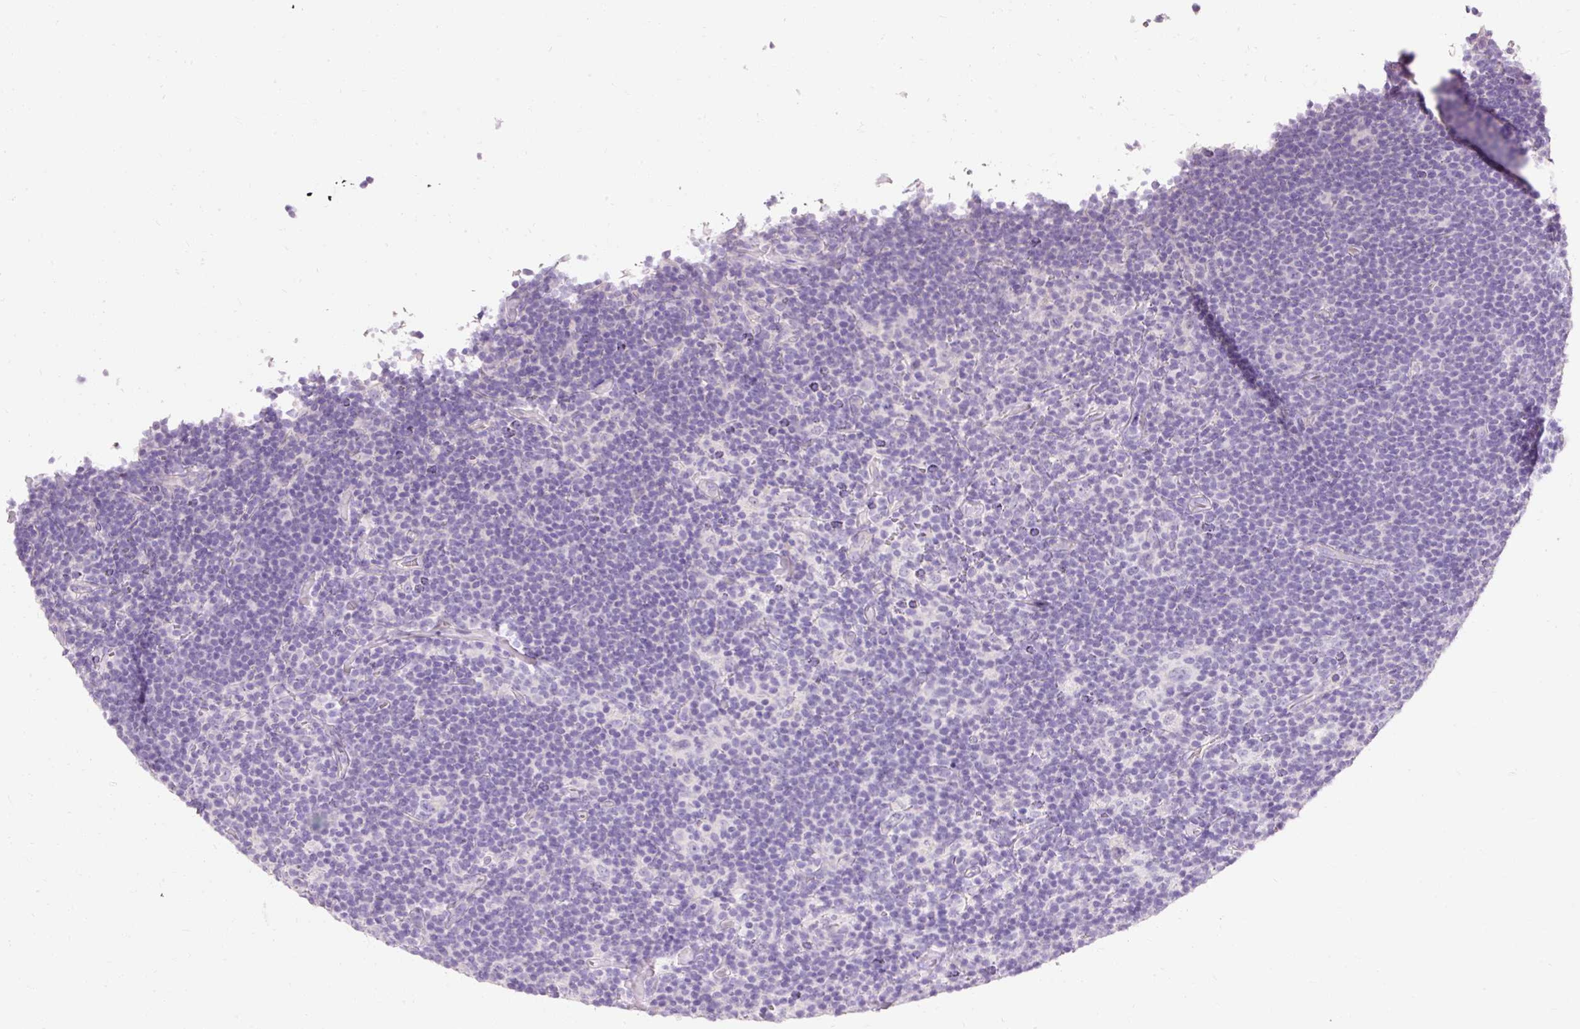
{"staining": {"intensity": "negative", "quantity": "none", "location": "none"}, "tissue": "lymphoma", "cell_type": "Tumor cells", "image_type": "cancer", "snomed": [{"axis": "morphology", "description": "Hodgkin's disease, NOS"}, {"axis": "topography", "description": "Lymph node"}], "caption": "This is an immunohistochemistry (IHC) photomicrograph of human Hodgkin's disease. There is no staining in tumor cells.", "gene": "TMEM213", "patient": {"sex": "female", "age": 57}}